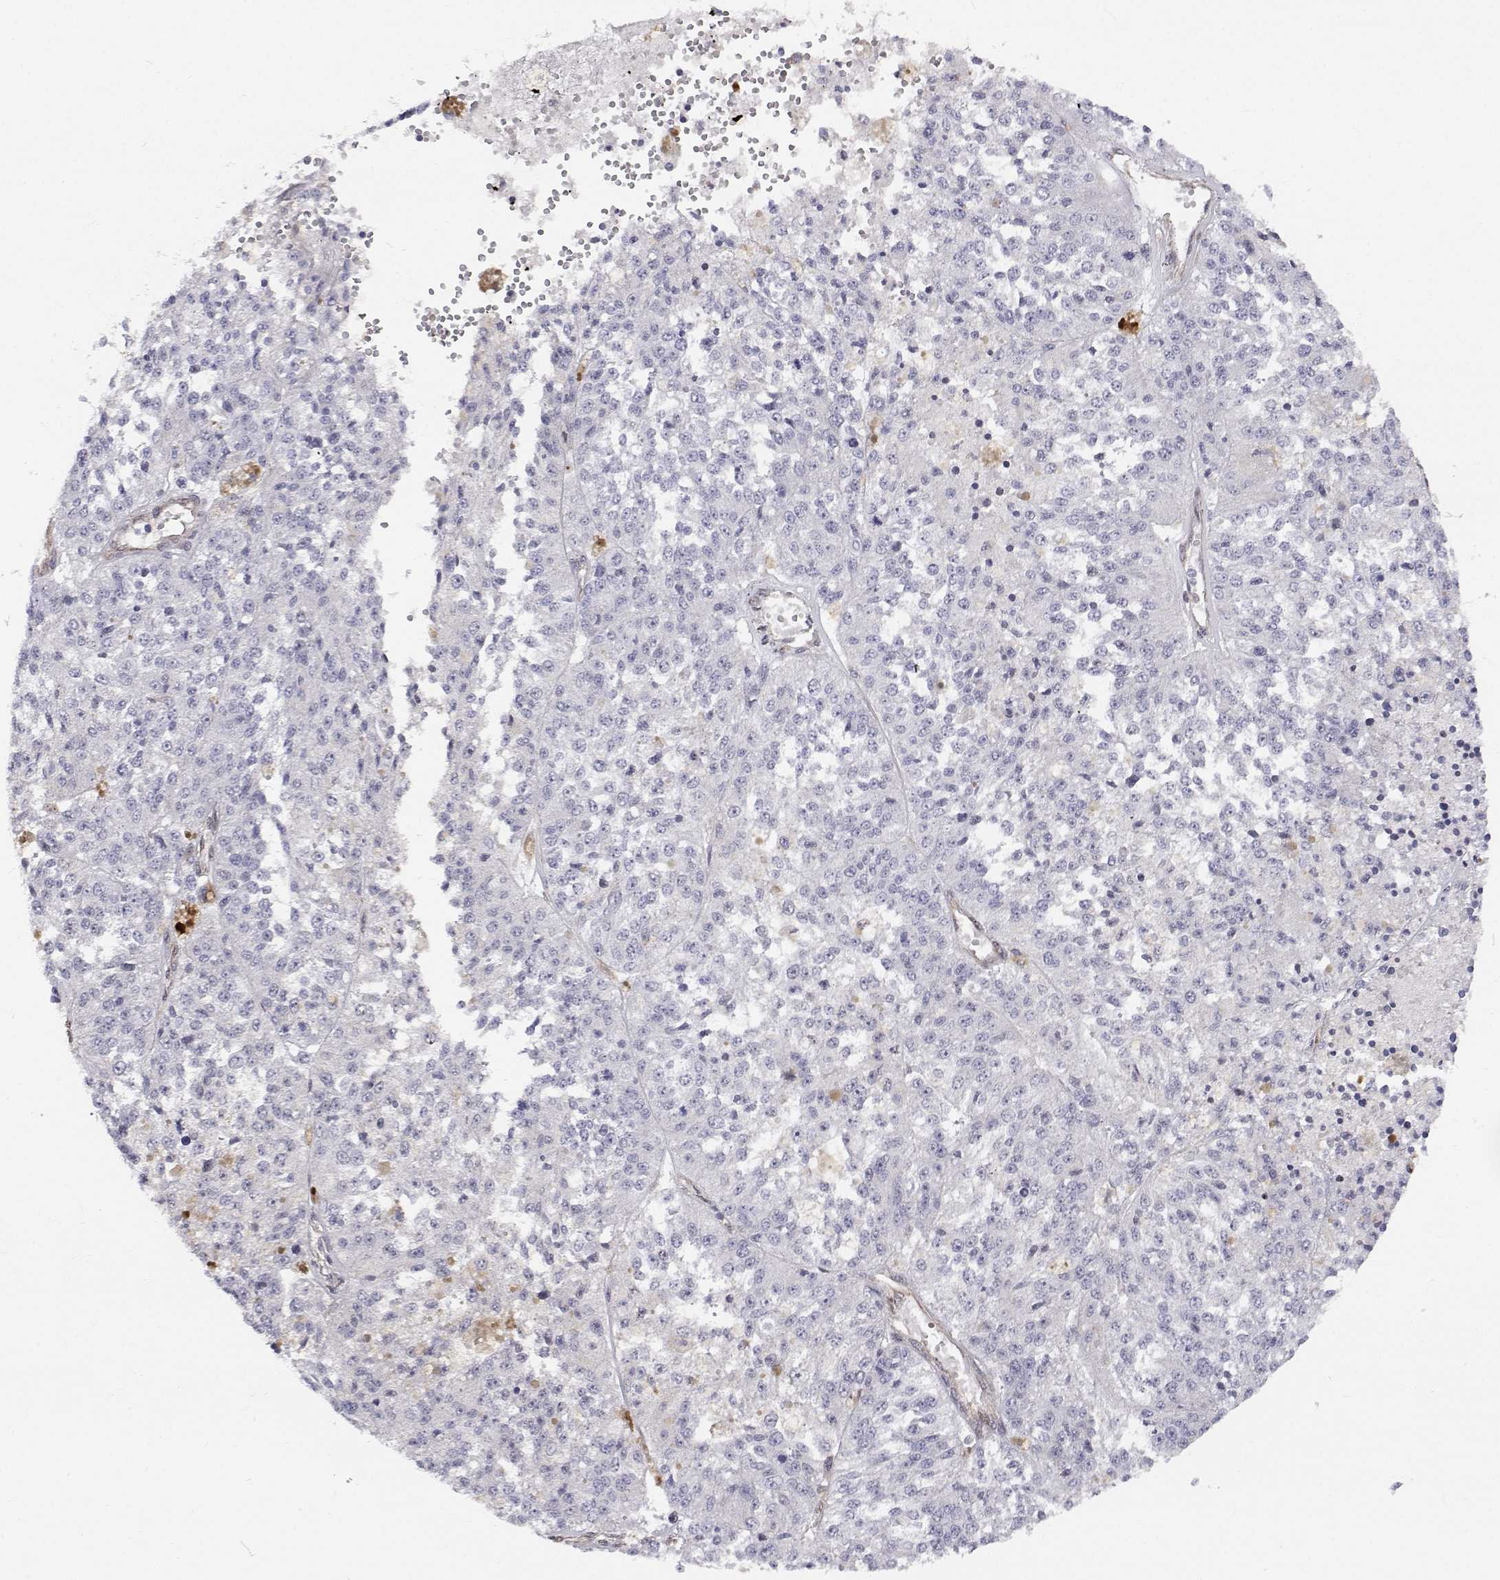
{"staining": {"intensity": "negative", "quantity": "none", "location": "none"}, "tissue": "melanoma", "cell_type": "Tumor cells", "image_type": "cancer", "snomed": [{"axis": "morphology", "description": "Malignant melanoma, Metastatic site"}, {"axis": "topography", "description": "Lymph node"}], "caption": "DAB immunohistochemical staining of melanoma exhibits no significant expression in tumor cells. The staining was performed using DAB to visualize the protein expression in brown, while the nuclei were stained in blue with hematoxylin (Magnification: 20x).", "gene": "GSDMA", "patient": {"sex": "female", "age": 64}}